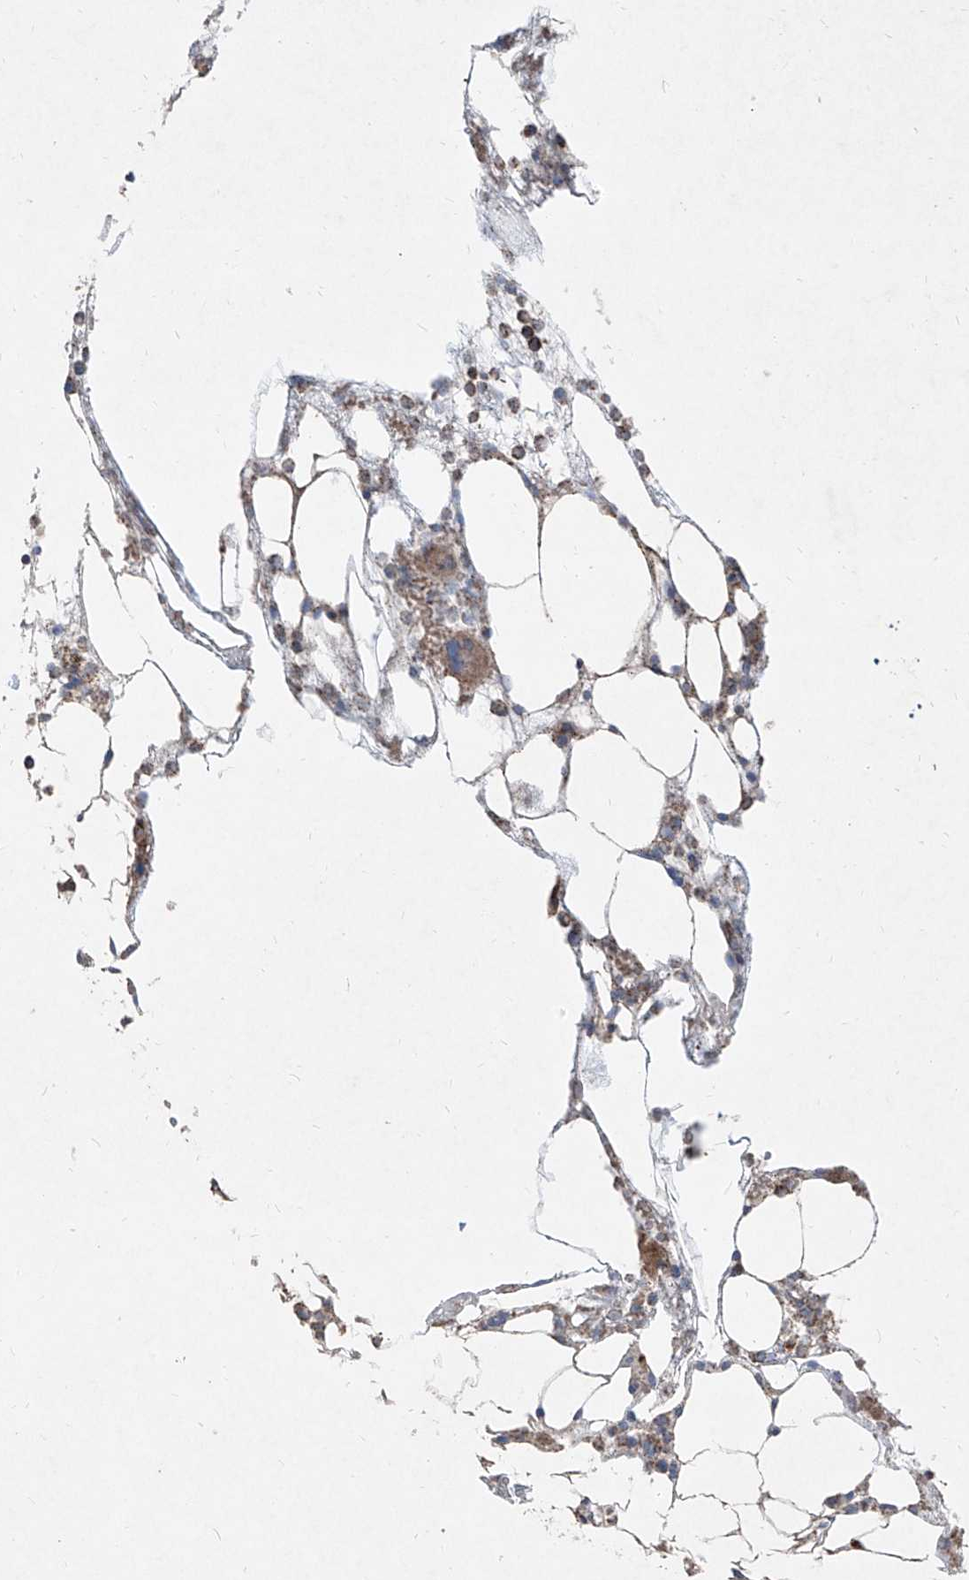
{"staining": {"intensity": "moderate", "quantity": "<25%", "location": "cytoplasmic/membranous"}, "tissue": "bone marrow", "cell_type": "Hematopoietic cells", "image_type": "normal", "snomed": [{"axis": "morphology", "description": "Normal tissue, NOS"}, {"axis": "morphology", "description": "Inflammation, NOS"}, {"axis": "topography", "description": "Bone marrow"}], "caption": "DAB (3,3'-diaminobenzidine) immunohistochemical staining of benign human bone marrow displays moderate cytoplasmic/membranous protein staining in about <25% of hematopoietic cells.", "gene": "ABCD3", "patient": {"sex": "female", "age": 78}}